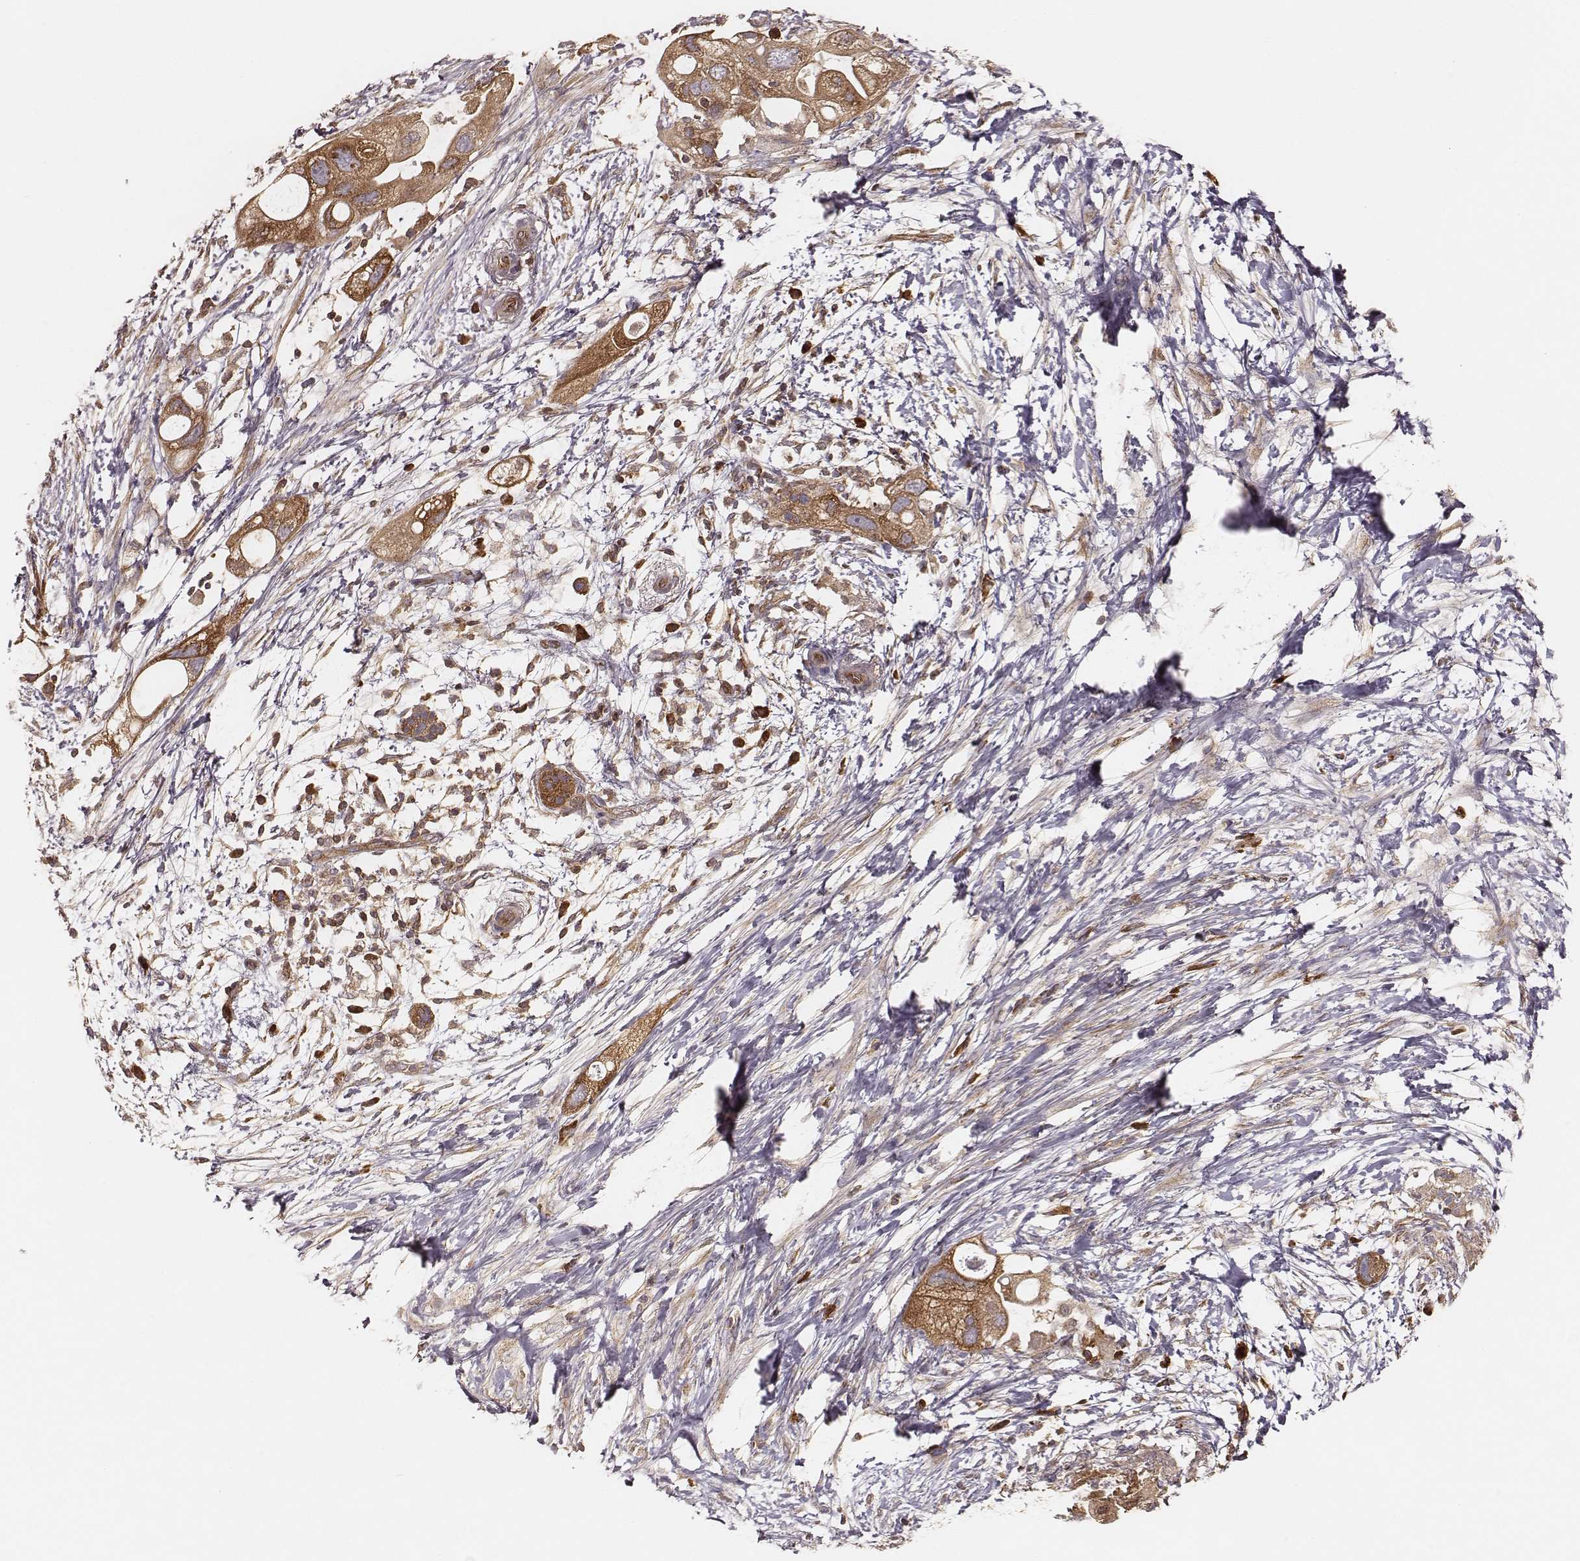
{"staining": {"intensity": "moderate", "quantity": ">75%", "location": "cytoplasmic/membranous"}, "tissue": "pancreatic cancer", "cell_type": "Tumor cells", "image_type": "cancer", "snomed": [{"axis": "morphology", "description": "Adenocarcinoma, NOS"}, {"axis": "topography", "description": "Pancreas"}], "caption": "Immunohistochemical staining of pancreatic cancer displays medium levels of moderate cytoplasmic/membranous staining in approximately >75% of tumor cells. (DAB IHC, brown staining for protein, blue staining for nuclei).", "gene": "CARS1", "patient": {"sex": "female", "age": 72}}